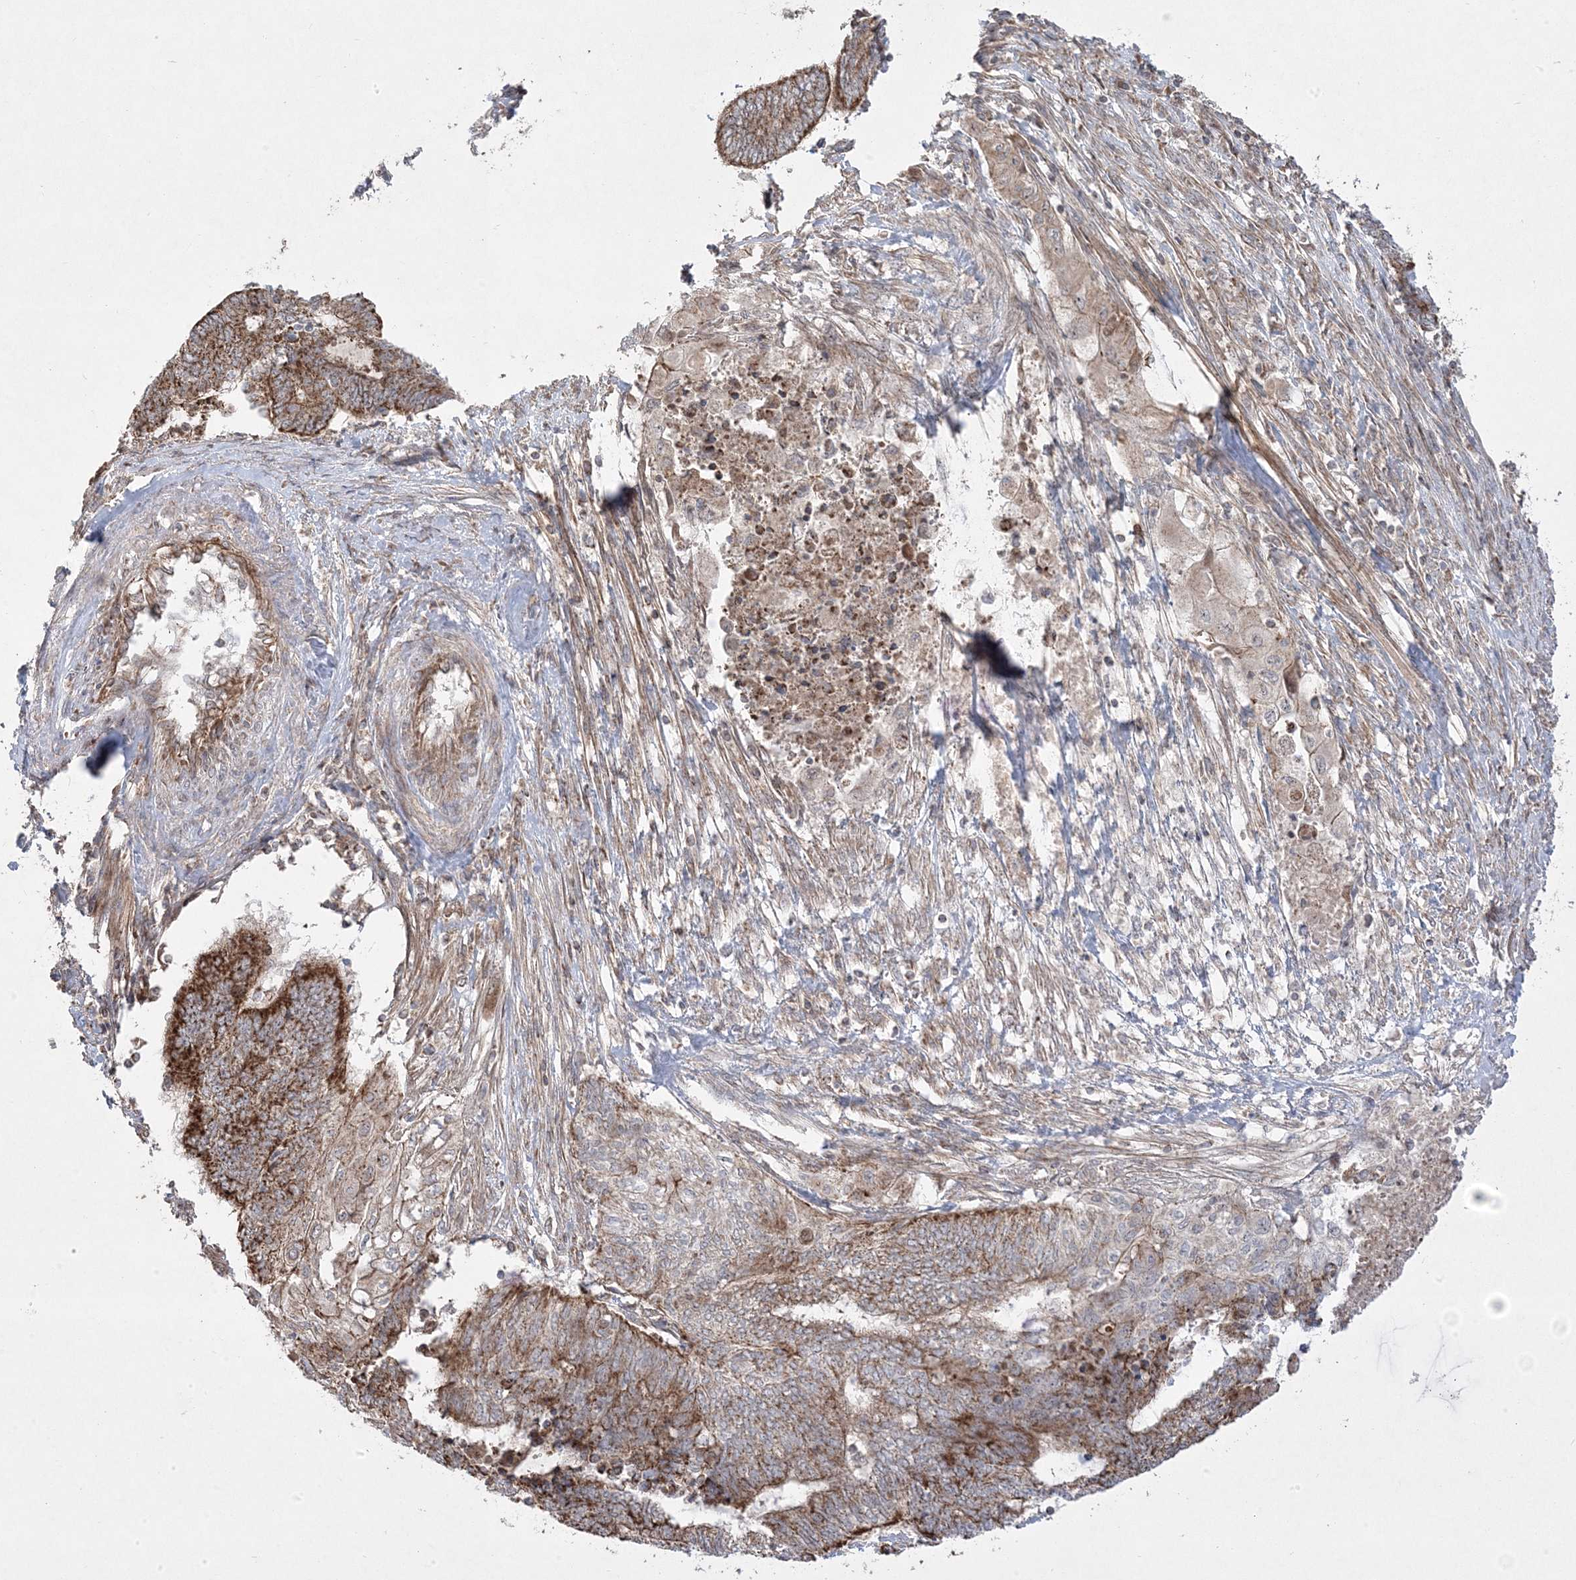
{"staining": {"intensity": "moderate", "quantity": ">75%", "location": "cytoplasmic/membranous"}, "tissue": "endometrial cancer", "cell_type": "Tumor cells", "image_type": "cancer", "snomed": [{"axis": "morphology", "description": "Adenocarcinoma, NOS"}, {"axis": "topography", "description": "Uterus"}, {"axis": "topography", "description": "Endometrium"}], "caption": "Immunohistochemistry (IHC) histopathology image of endometrial adenocarcinoma stained for a protein (brown), which exhibits medium levels of moderate cytoplasmic/membranous staining in approximately >75% of tumor cells.", "gene": "CLUAP1", "patient": {"sex": "female", "age": 70}}